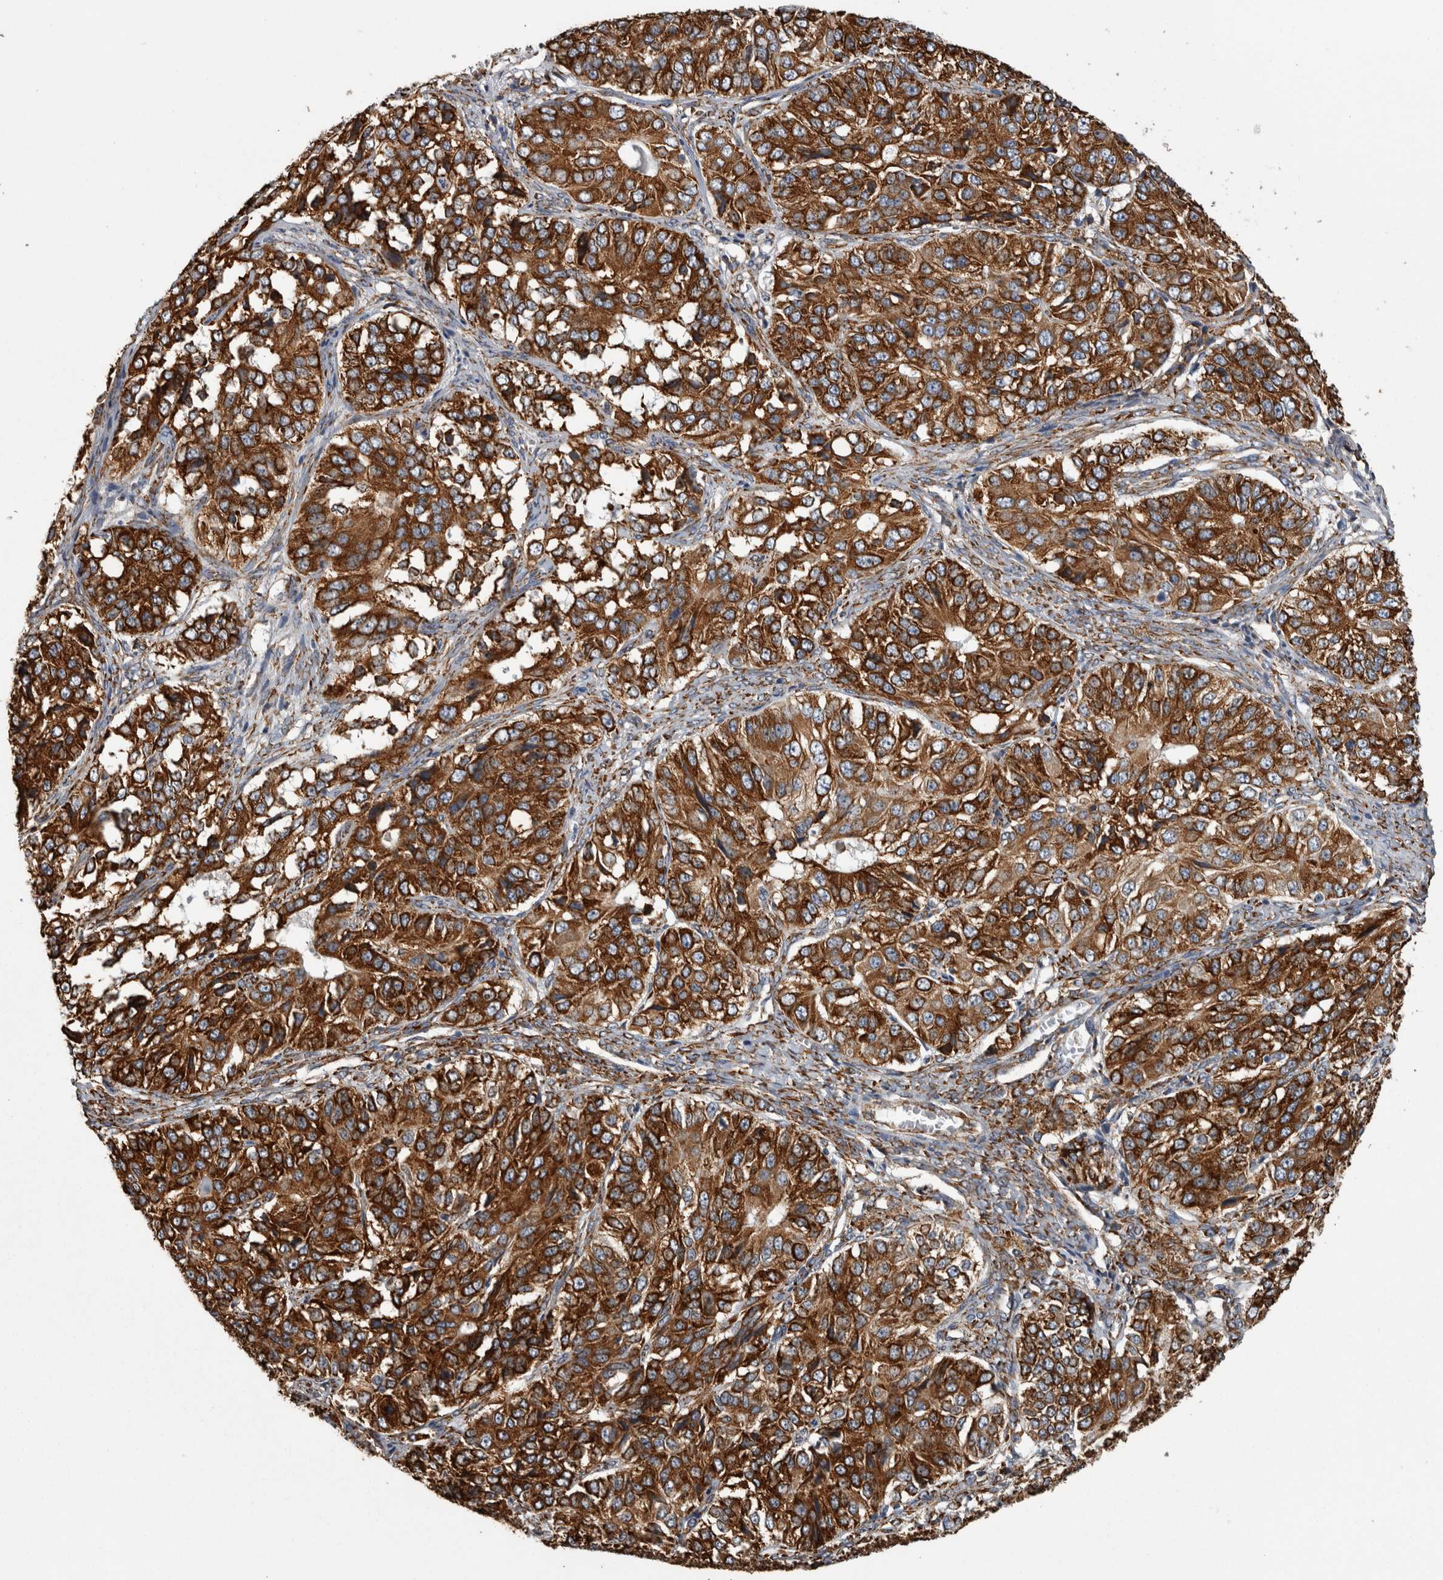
{"staining": {"intensity": "strong", "quantity": ">75%", "location": "cytoplasmic/membranous"}, "tissue": "ovarian cancer", "cell_type": "Tumor cells", "image_type": "cancer", "snomed": [{"axis": "morphology", "description": "Carcinoma, endometroid"}, {"axis": "topography", "description": "Ovary"}], "caption": "Immunohistochemical staining of ovarian cancer displays high levels of strong cytoplasmic/membranous protein expression in about >75% of tumor cells.", "gene": "FHIP2B", "patient": {"sex": "female", "age": 51}}